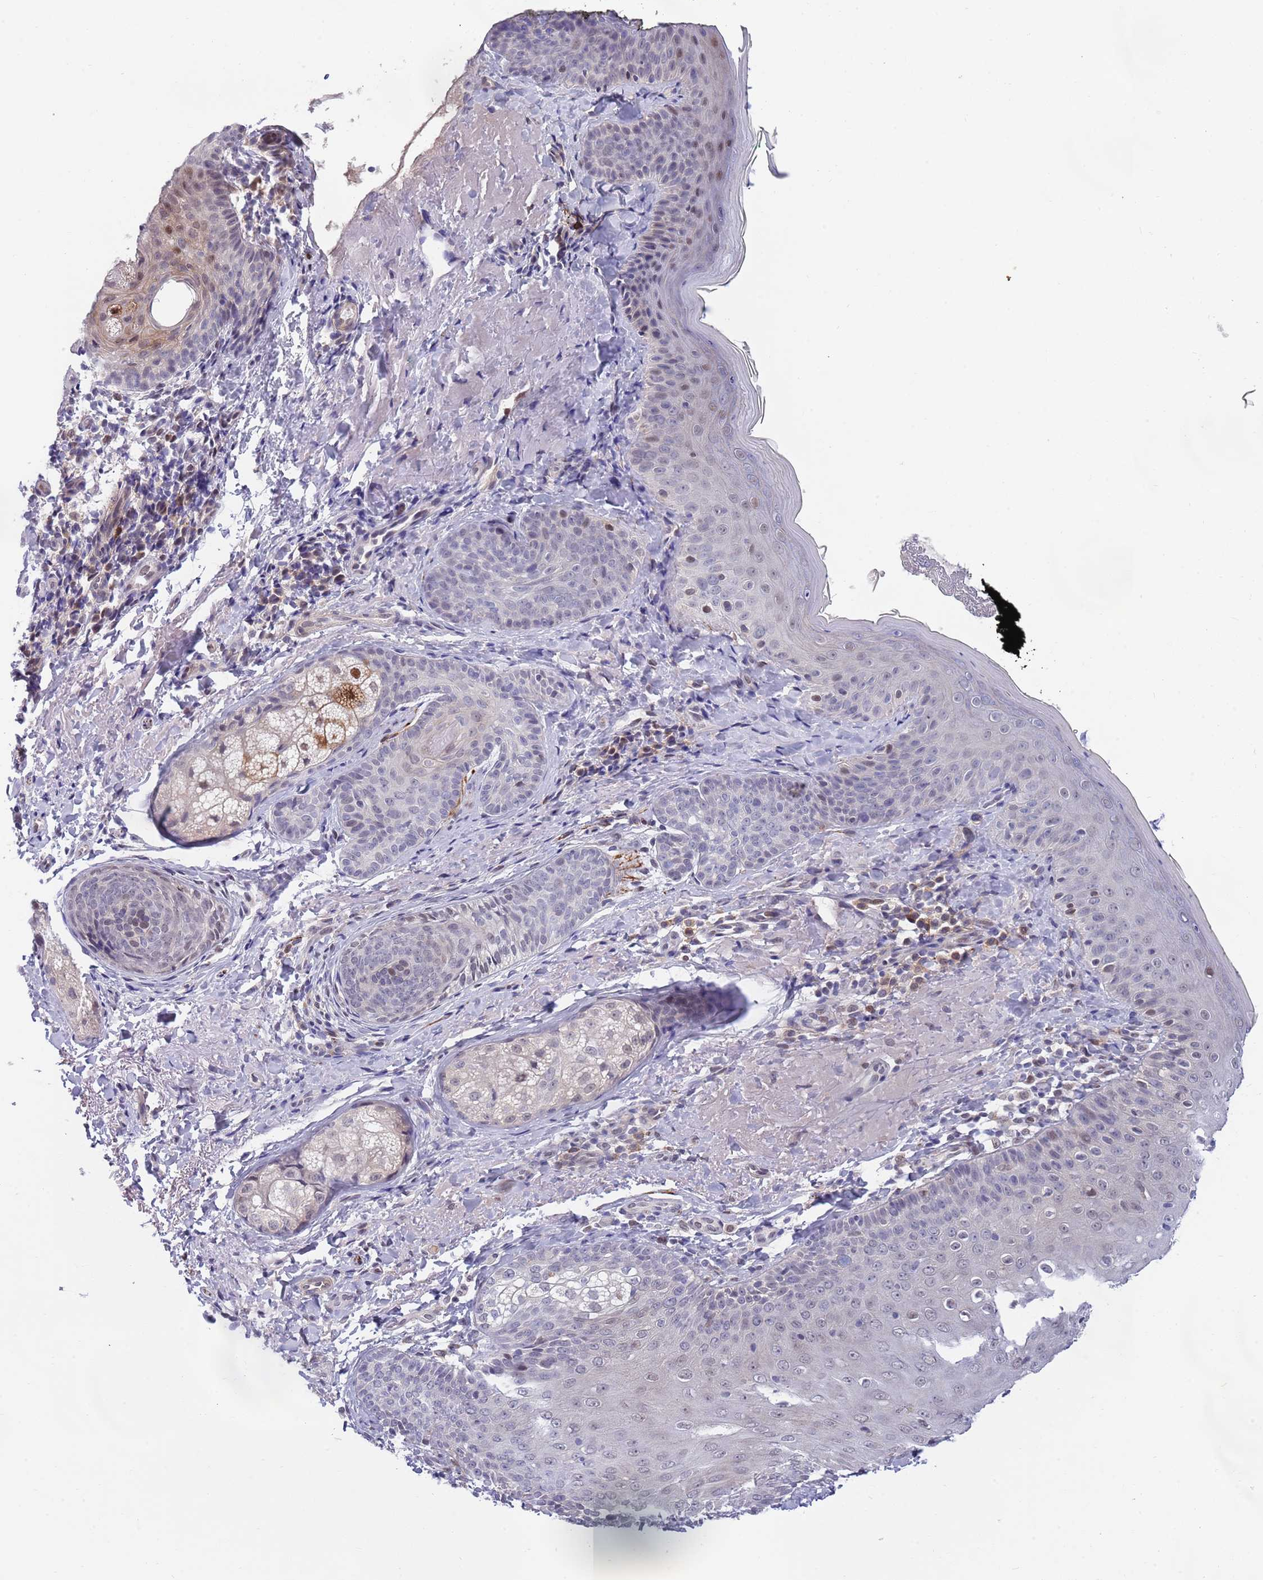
{"staining": {"intensity": "weak", "quantity": ">75%", "location": "nuclear"}, "tissue": "skin", "cell_type": "Fibroblasts", "image_type": "normal", "snomed": [{"axis": "morphology", "description": "Normal tissue, NOS"}, {"axis": "topography", "description": "Skin"}], "caption": "IHC (DAB) staining of normal skin reveals weak nuclear protein staining in about >75% of fibroblasts.", "gene": "NLRP6", "patient": {"sex": "male", "age": 57}}